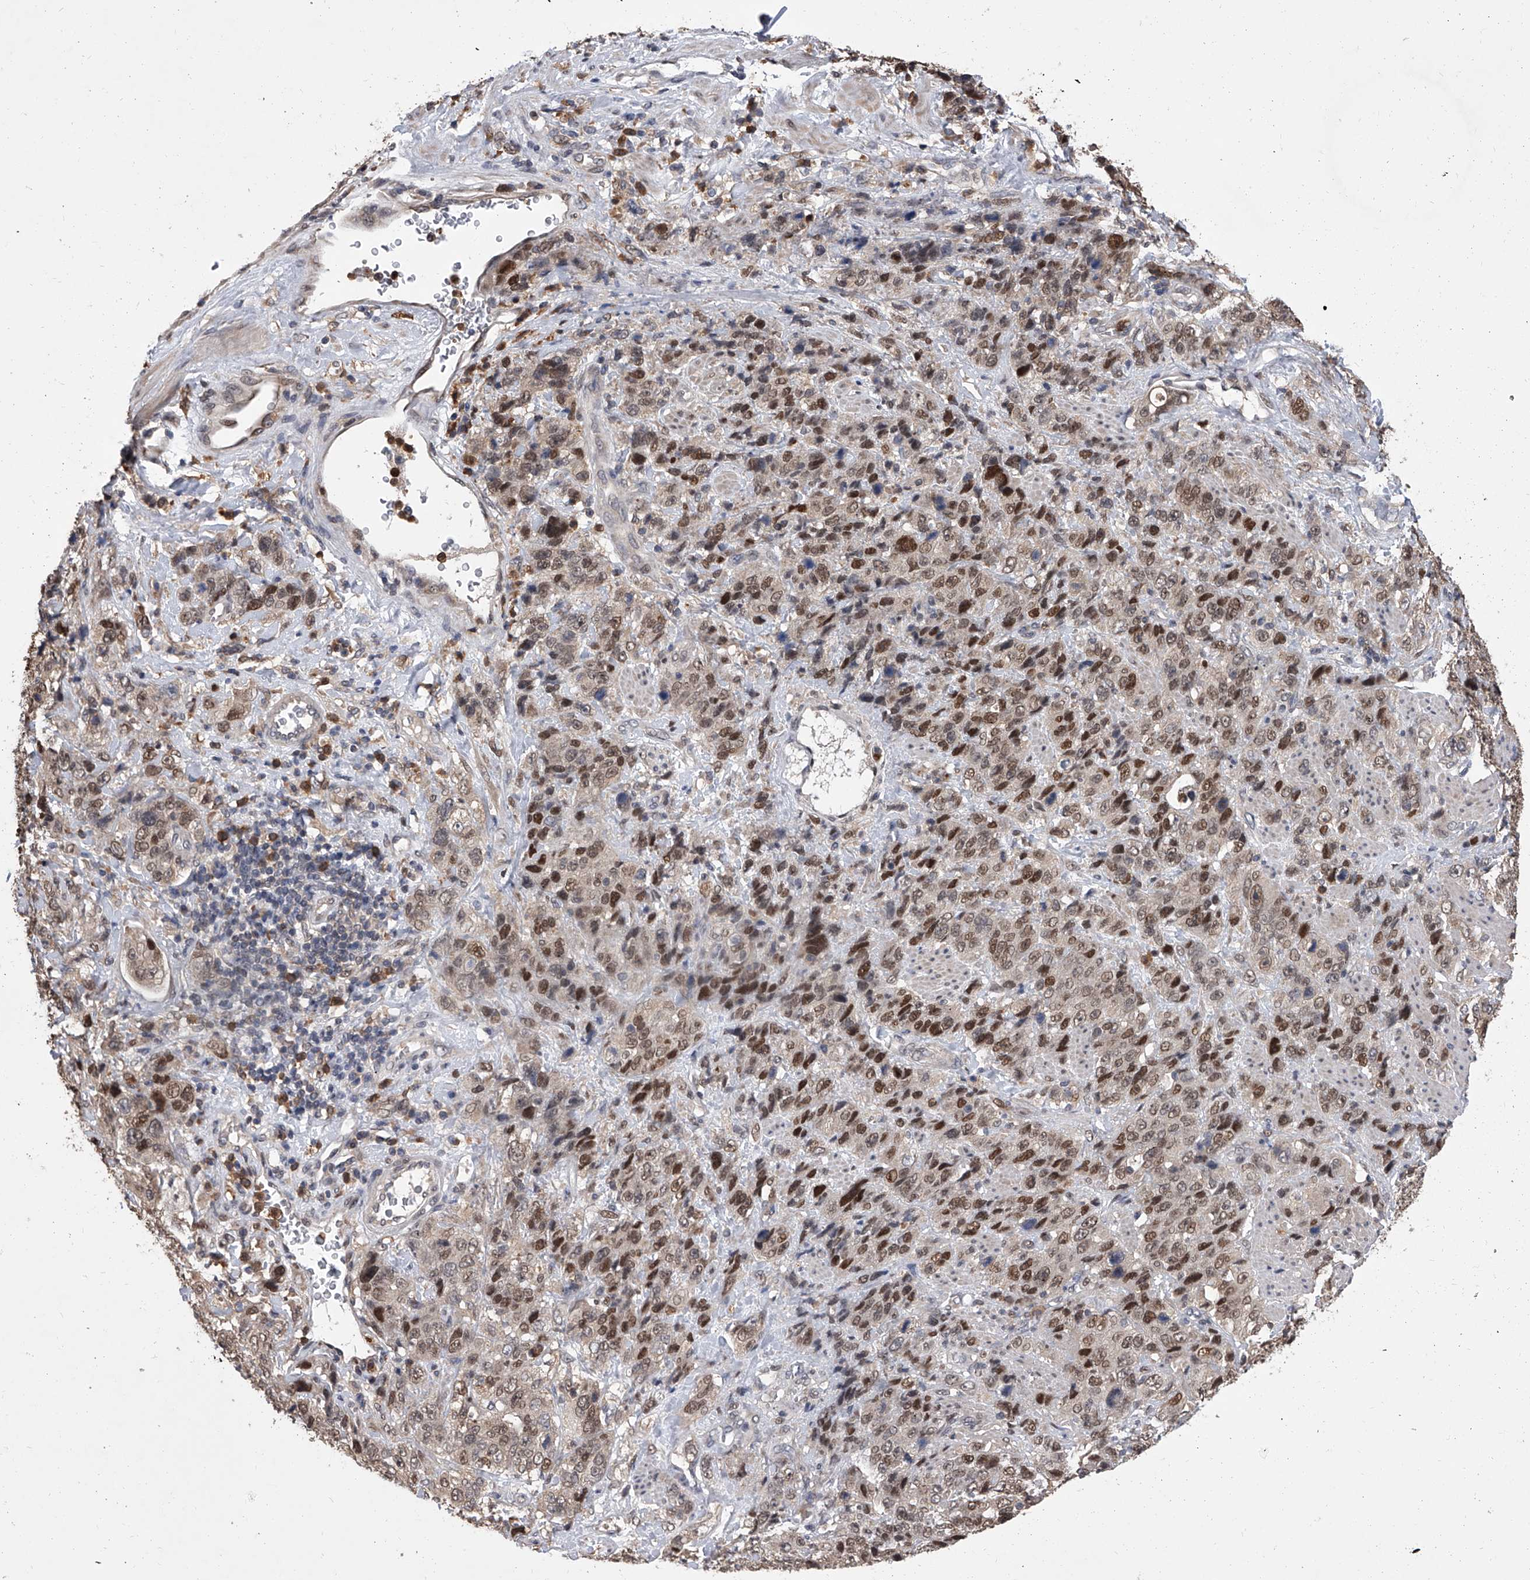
{"staining": {"intensity": "moderate", "quantity": ">75%", "location": "nuclear"}, "tissue": "stomach cancer", "cell_type": "Tumor cells", "image_type": "cancer", "snomed": [{"axis": "morphology", "description": "Adenocarcinoma, NOS"}, {"axis": "topography", "description": "Stomach"}], "caption": "Moderate nuclear protein positivity is seen in about >75% of tumor cells in adenocarcinoma (stomach). (DAB (3,3'-diaminobenzidine) = brown stain, brightfield microscopy at high magnification).", "gene": "BHLHE23", "patient": {"sex": "male", "age": 48}}